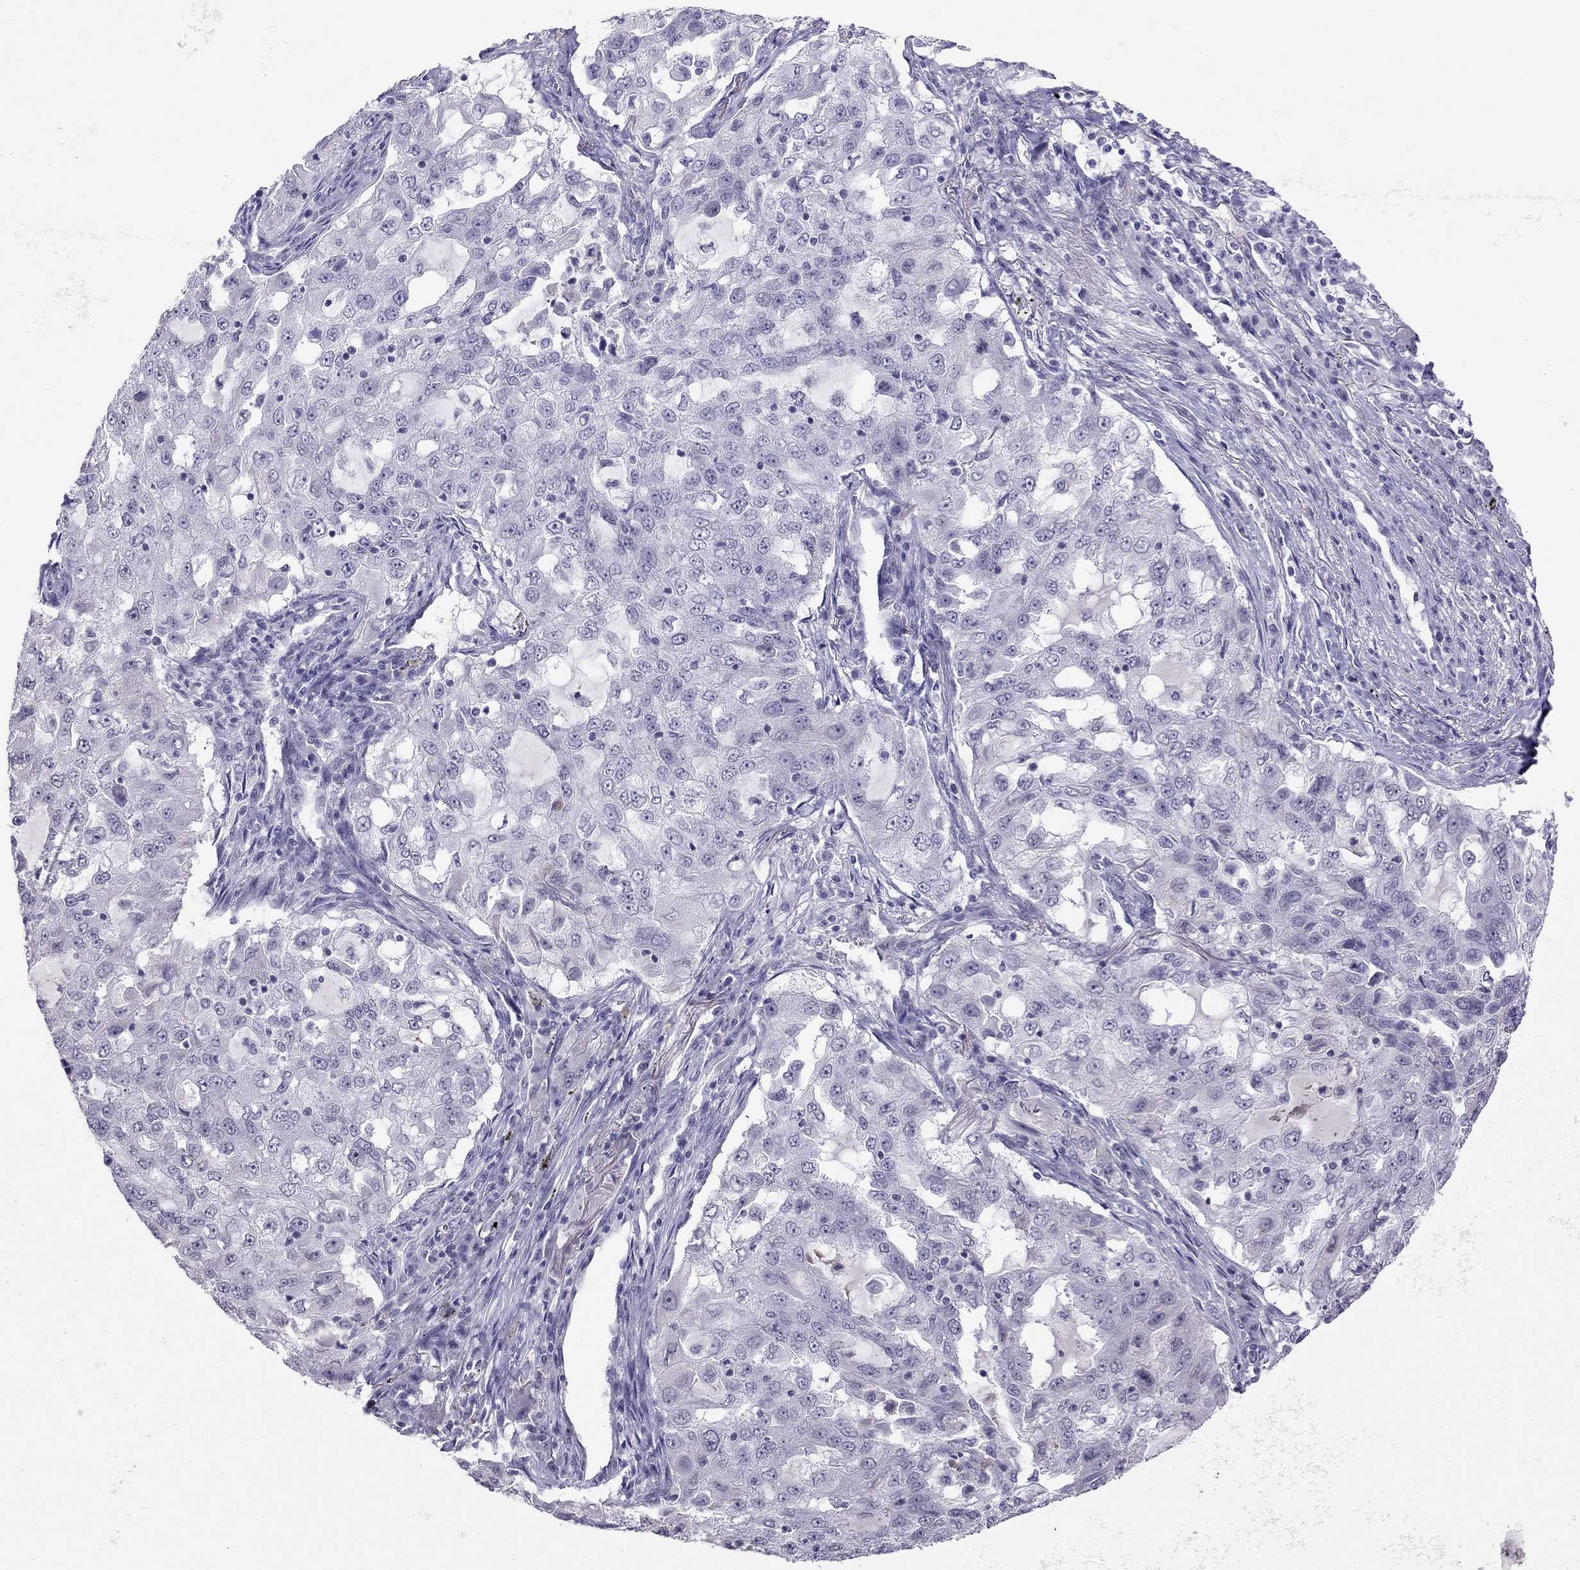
{"staining": {"intensity": "negative", "quantity": "none", "location": "none"}, "tissue": "lung cancer", "cell_type": "Tumor cells", "image_type": "cancer", "snomed": [{"axis": "morphology", "description": "Adenocarcinoma, NOS"}, {"axis": "topography", "description": "Lung"}], "caption": "The image reveals no significant staining in tumor cells of lung adenocarcinoma.", "gene": "JHY", "patient": {"sex": "female", "age": 61}}